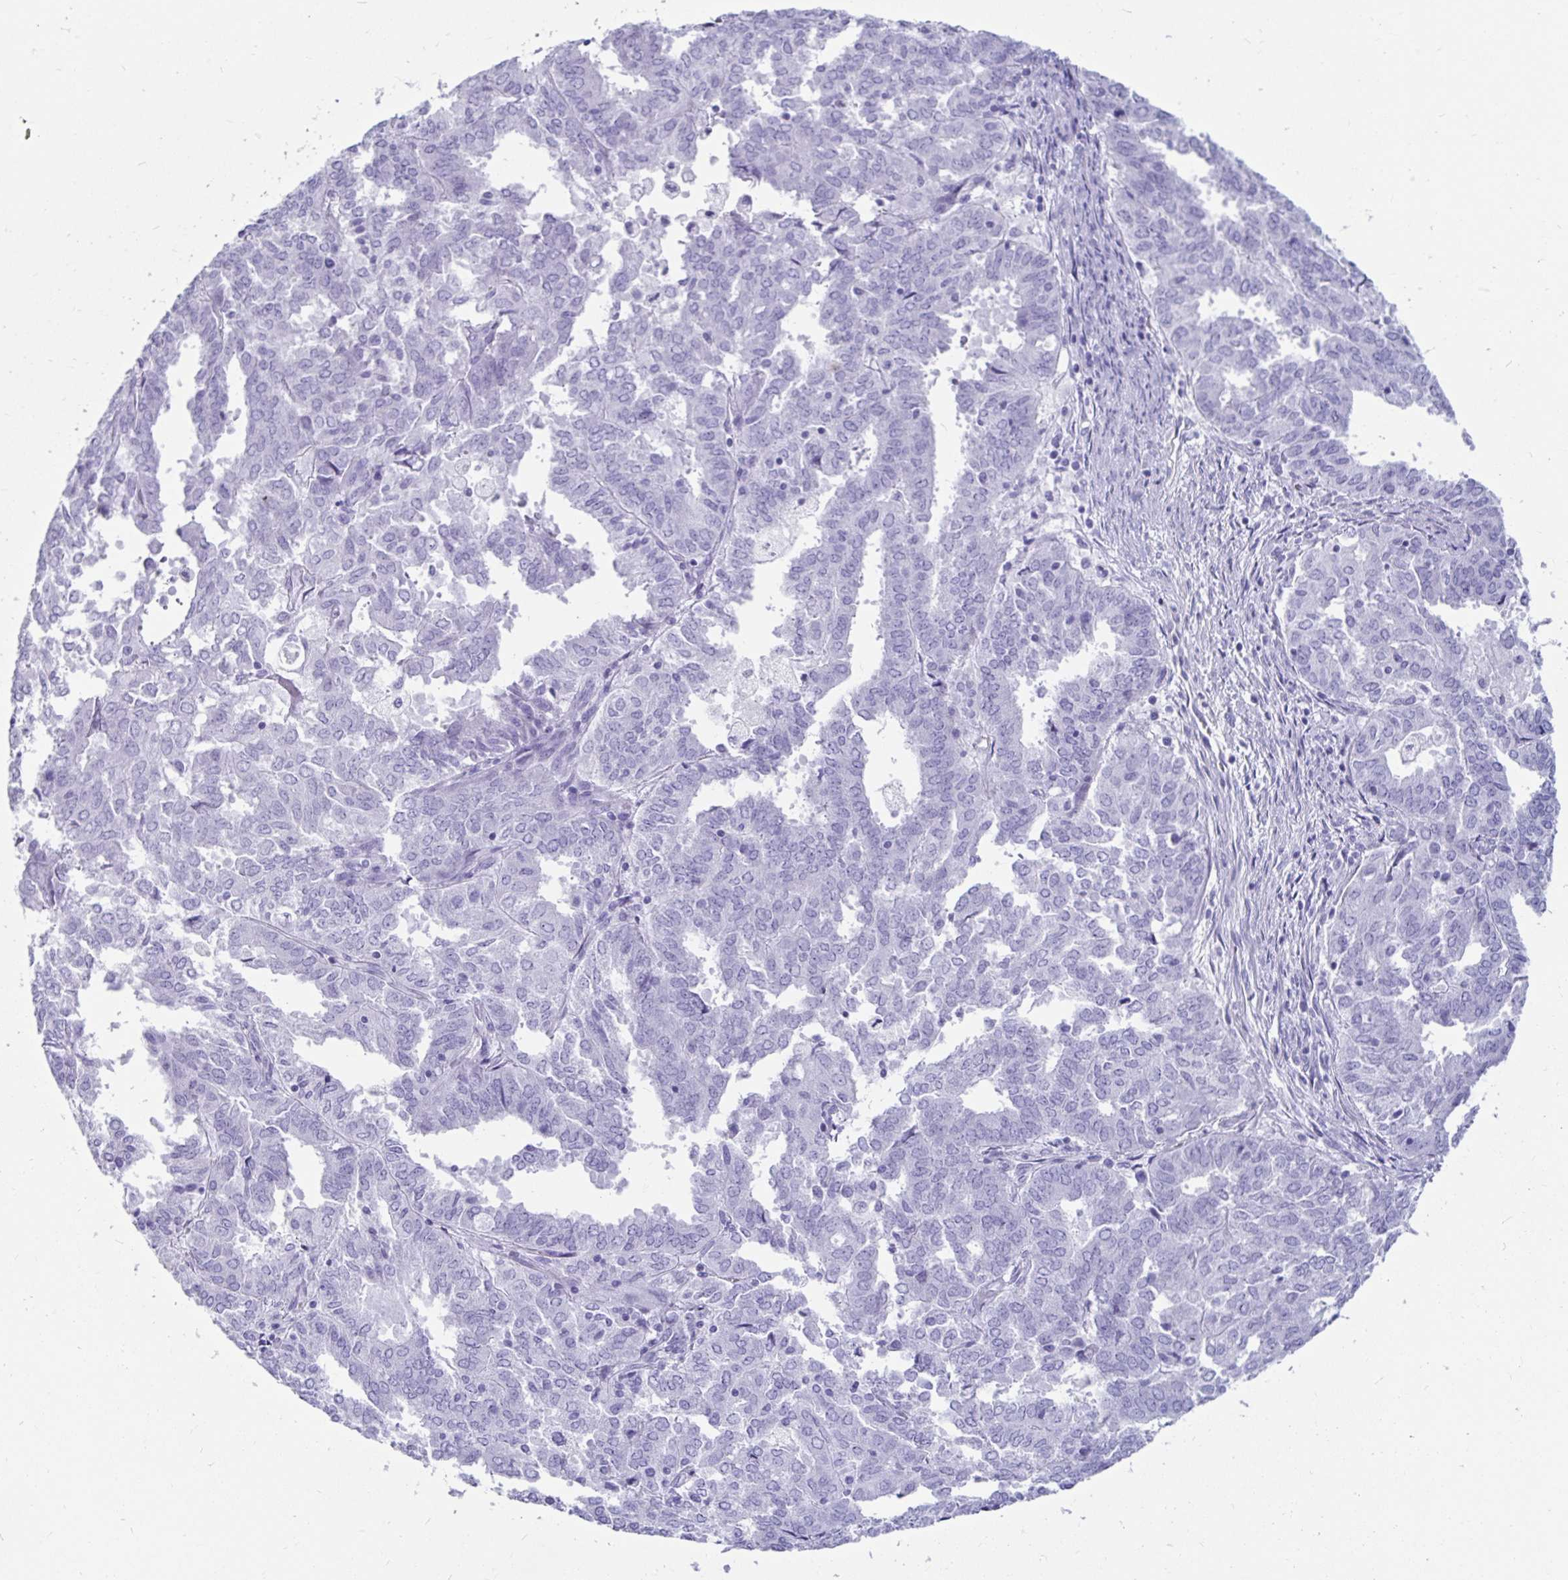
{"staining": {"intensity": "negative", "quantity": "none", "location": "none"}, "tissue": "endometrial cancer", "cell_type": "Tumor cells", "image_type": "cancer", "snomed": [{"axis": "morphology", "description": "Adenocarcinoma, NOS"}, {"axis": "topography", "description": "Endometrium"}], "caption": "There is no significant staining in tumor cells of adenocarcinoma (endometrial).", "gene": "ZPBP2", "patient": {"sex": "female", "age": 72}}